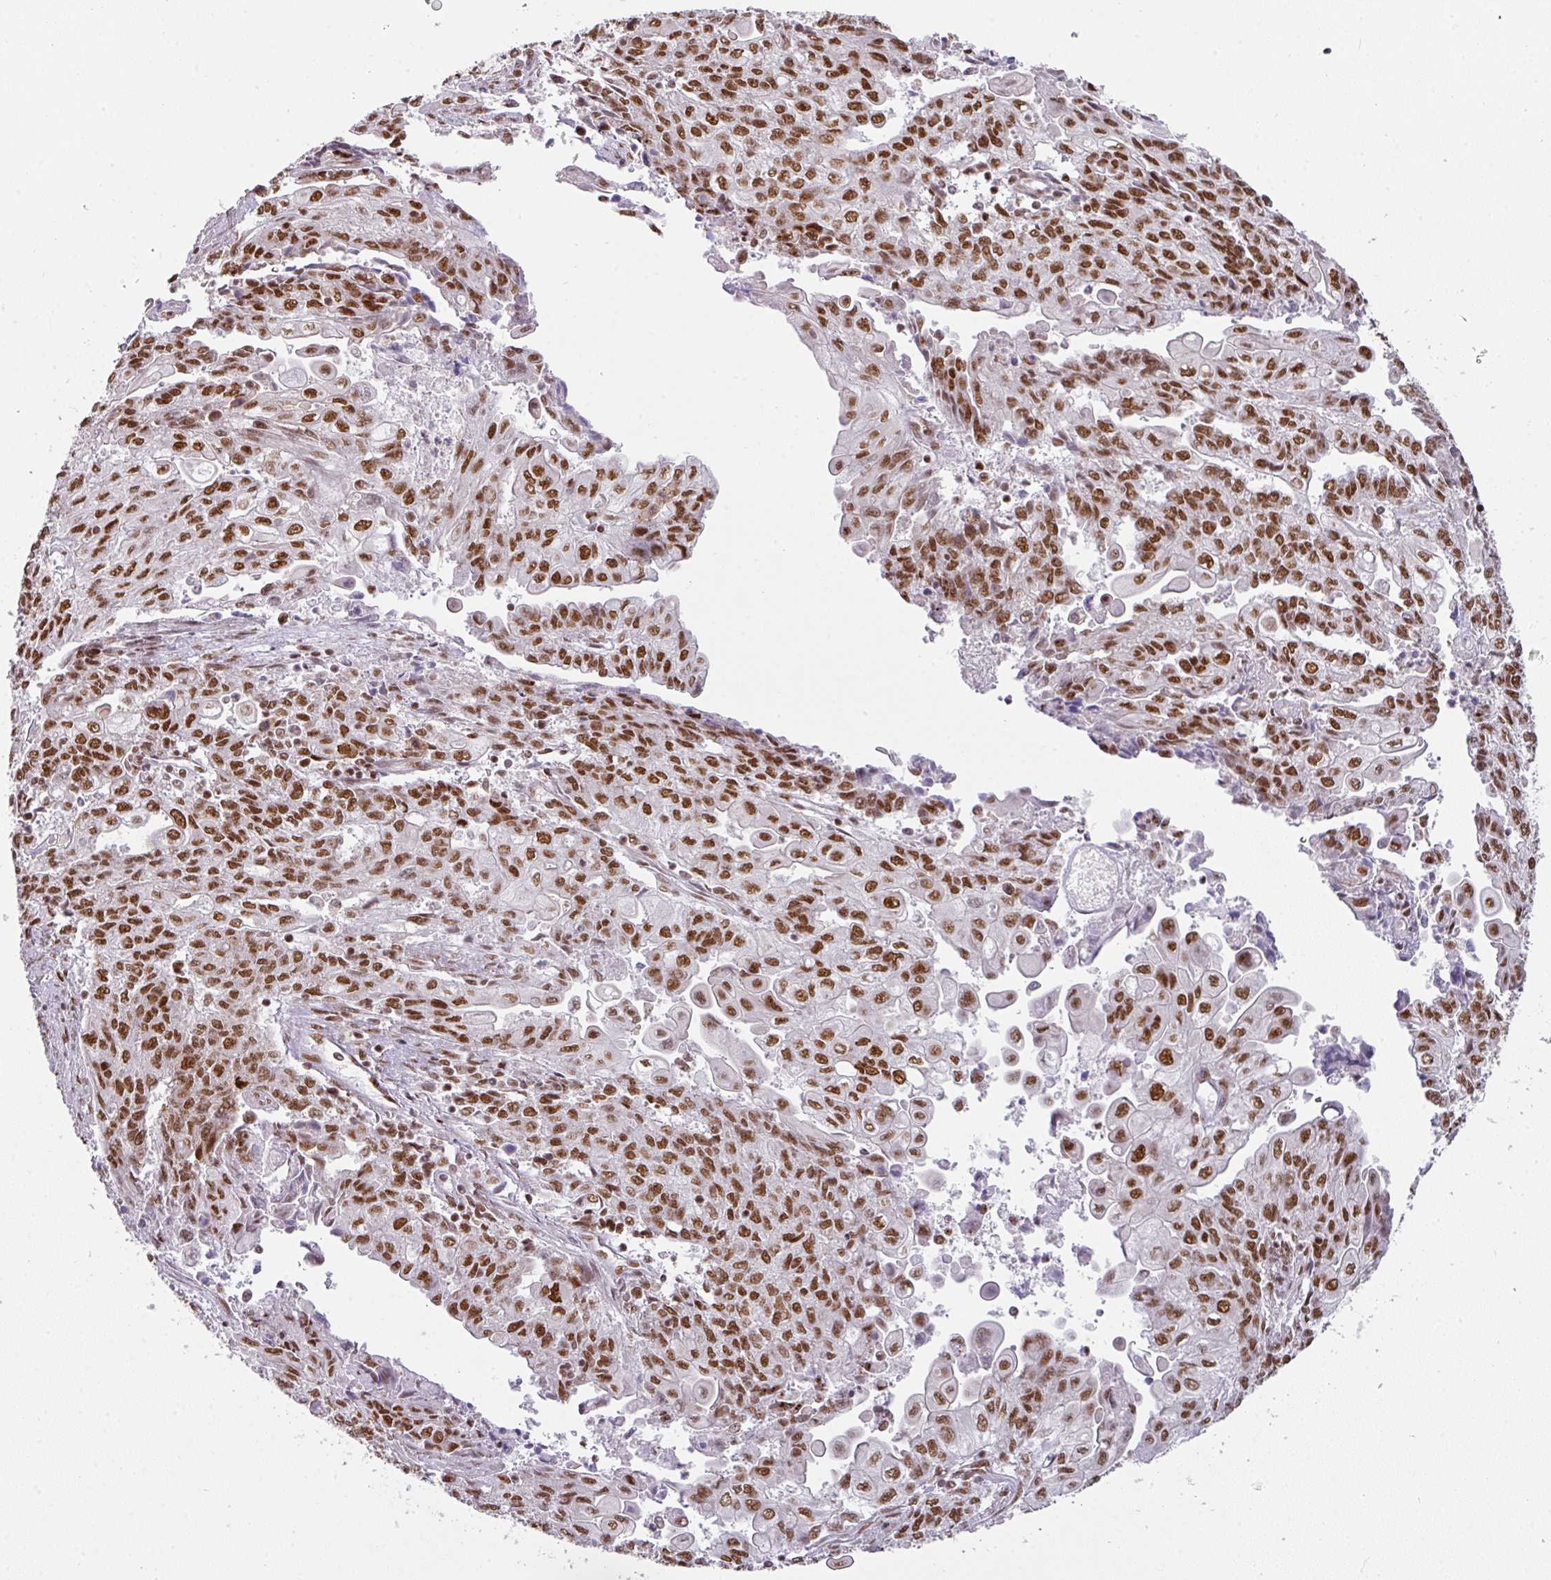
{"staining": {"intensity": "moderate", "quantity": ">75%", "location": "nuclear"}, "tissue": "endometrial cancer", "cell_type": "Tumor cells", "image_type": "cancer", "snomed": [{"axis": "morphology", "description": "Adenocarcinoma, NOS"}, {"axis": "topography", "description": "Endometrium"}], "caption": "Endometrial cancer (adenocarcinoma) tissue displays moderate nuclear positivity in approximately >75% of tumor cells", "gene": "NCOA5", "patient": {"sex": "female", "age": 54}}